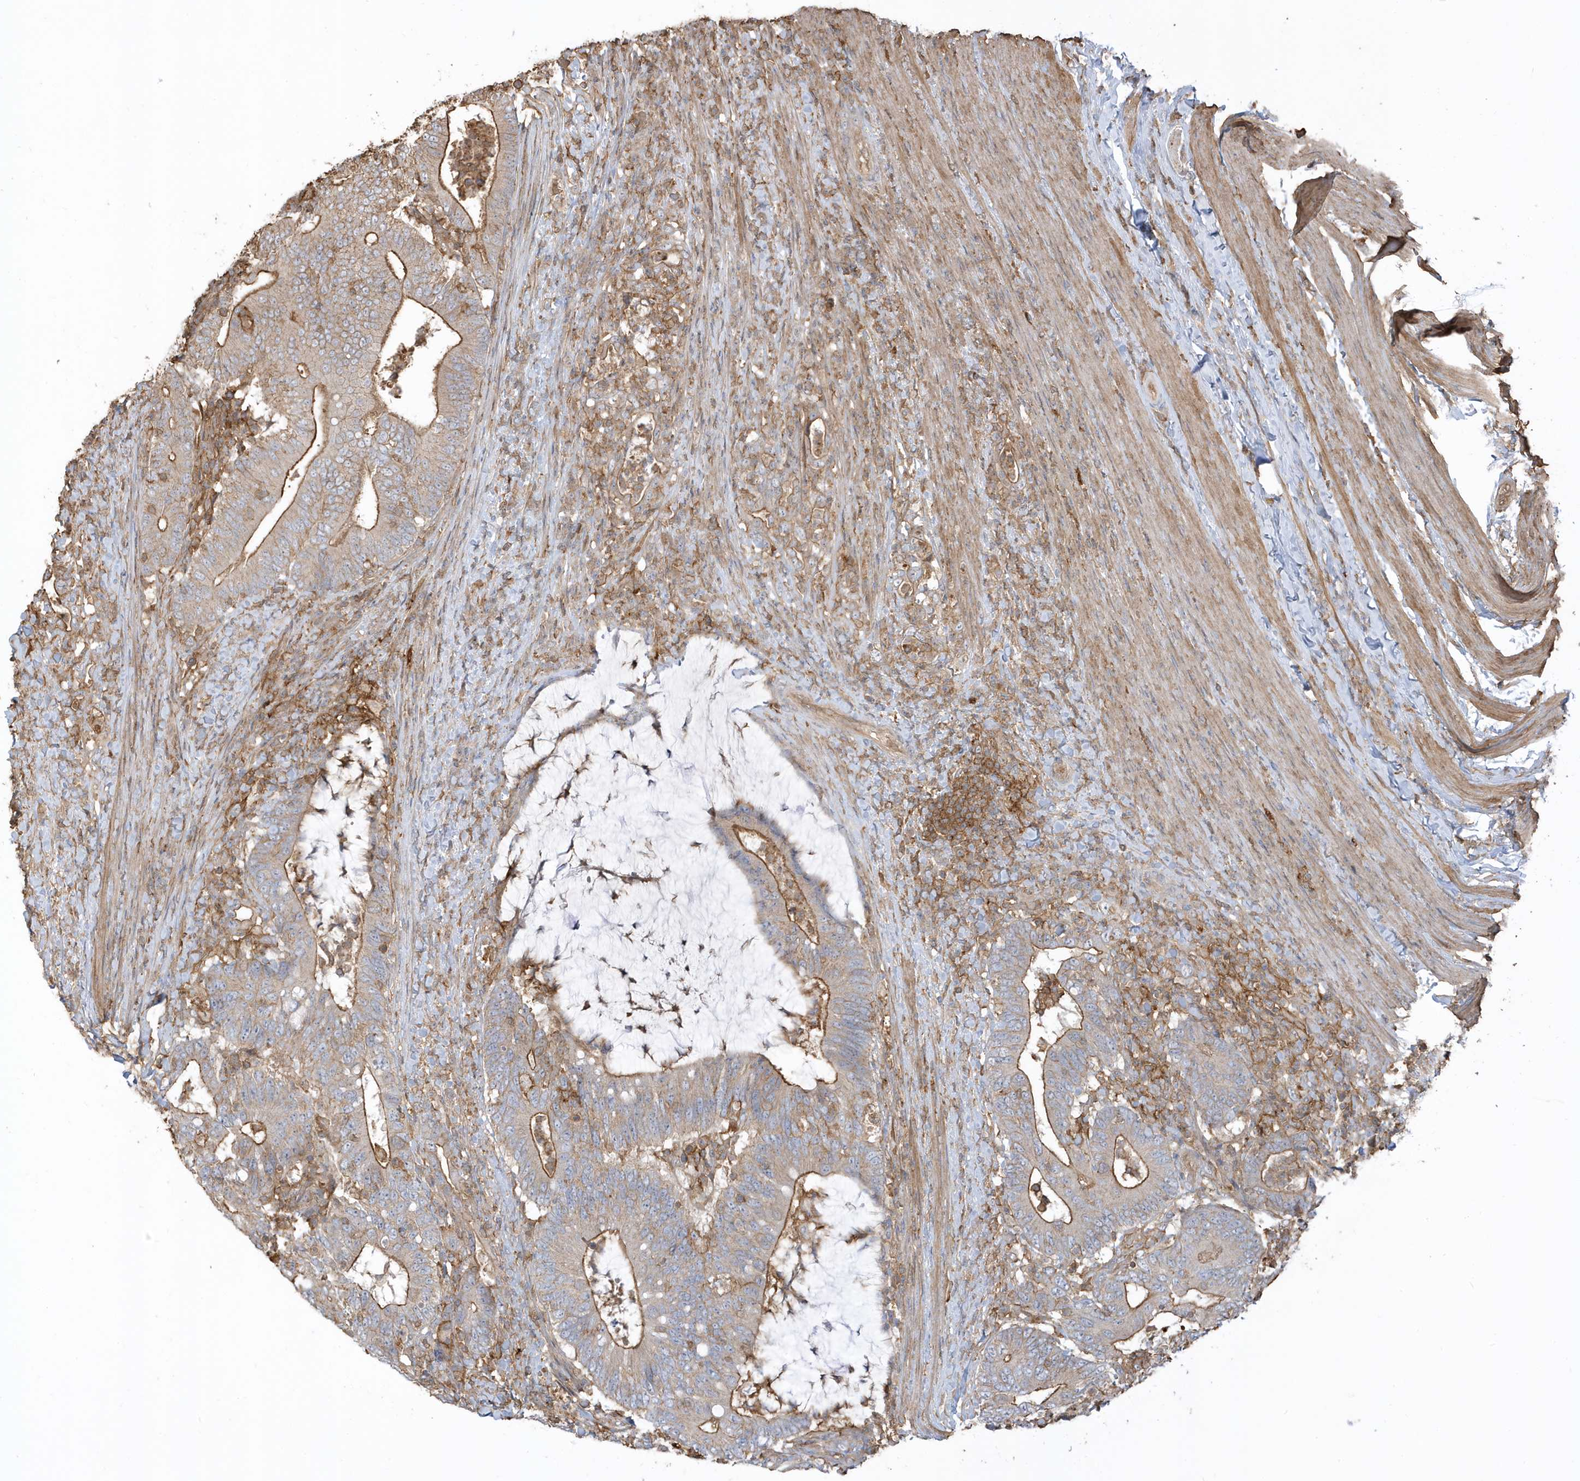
{"staining": {"intensity": "moderate", "quantity": "25%-75%", "location": "cytoplasmic/membranous"}, "tissue": "colorectal cancer", "cell_type": "Tumor cells", "image_type": "cancer", "snomed": [{"axis": "morphology", "description": "Adenocarcinoma, NOS"}, {"axis": "topography", "description": "Colon"}], "caption": "A medium amount of moderate cytoplasmic/membranous positivity is seen in approximately 25%-75% of tumor cells in colorectal cancer tissue. The protein is shown in brown color, while the nuclei are stained blue.", "gene": "ZBTB8A", "patient": {"sex": "female", "age": 66}}